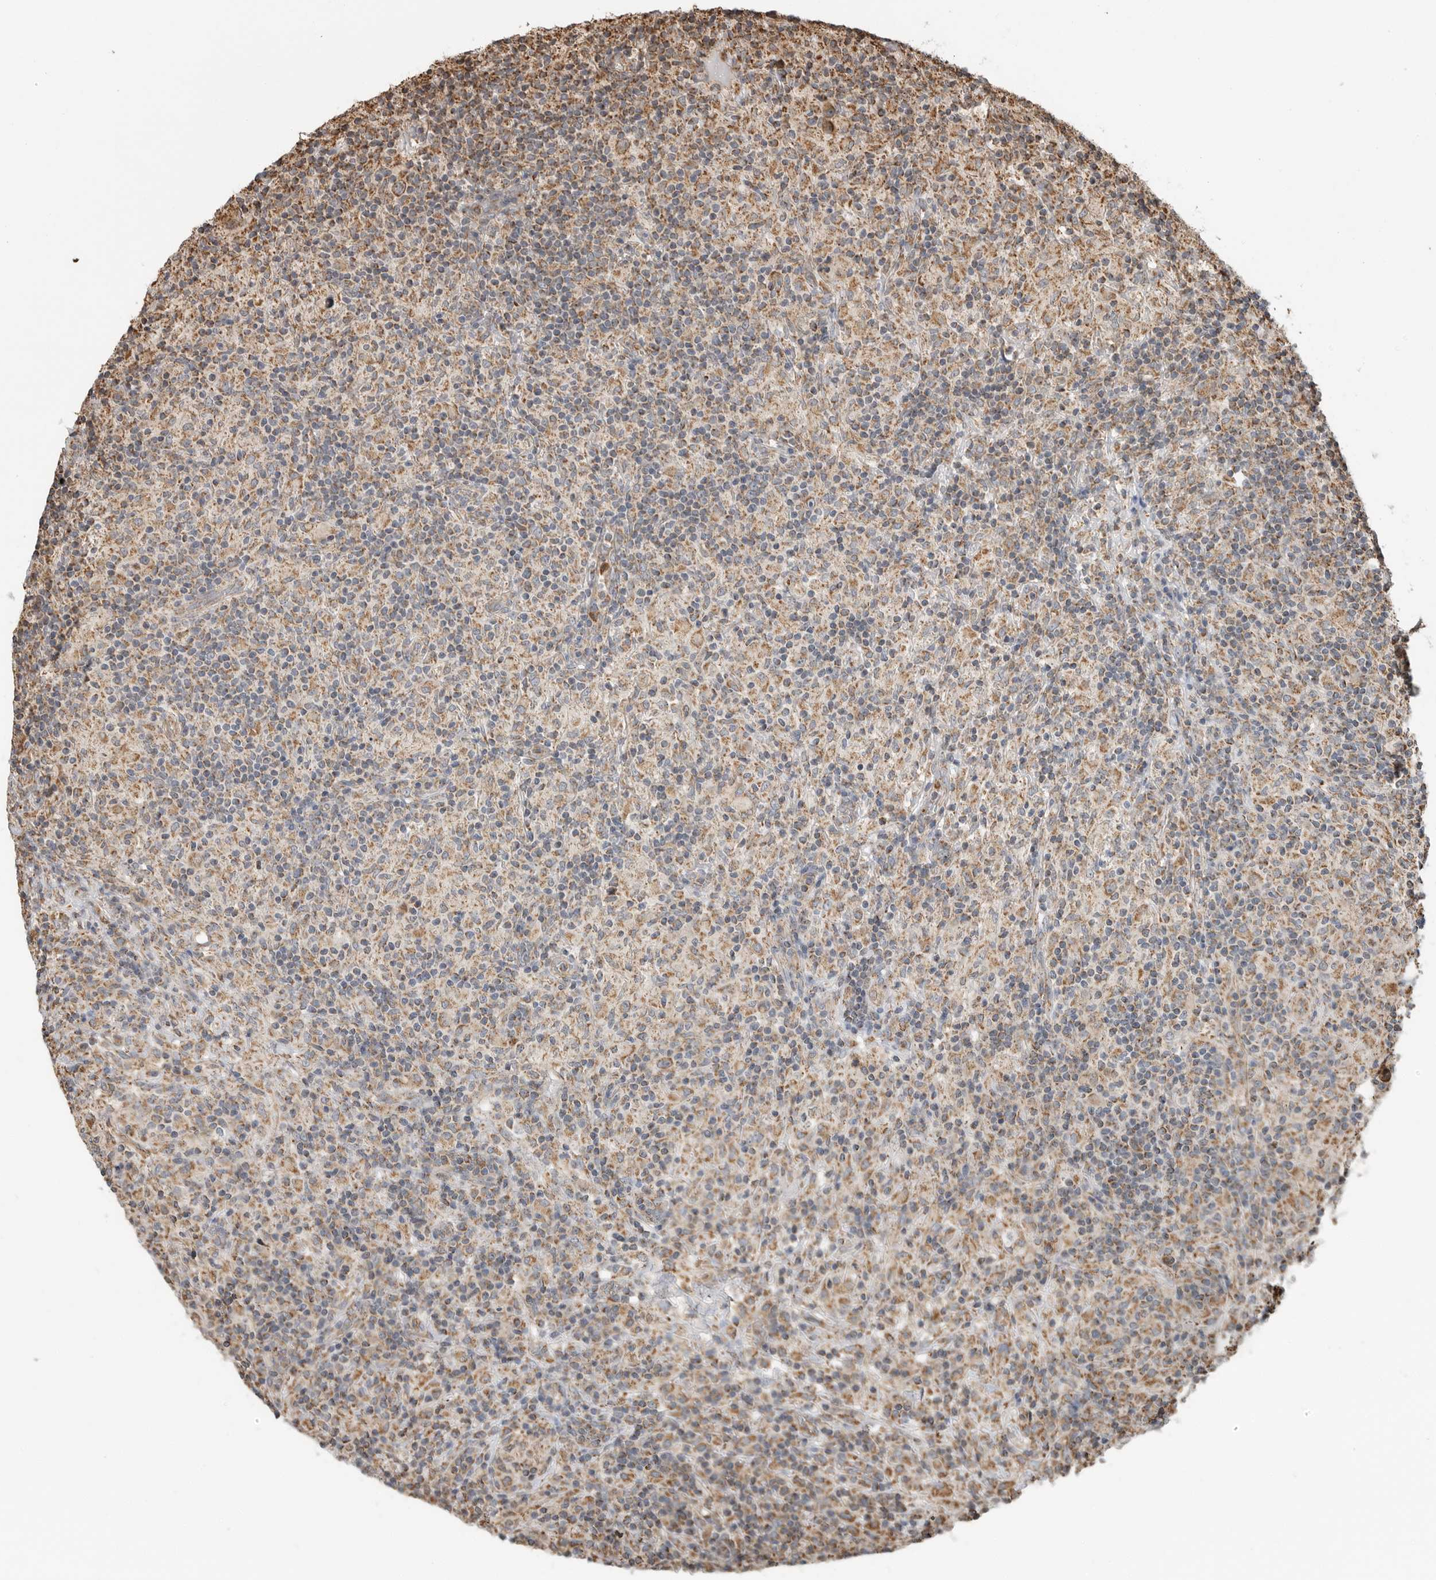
{"staining": {"intensity": "moderate", "quantity": ">75%", "location": "cytoplasmic/membranous"}, "tissue": "lymphoma", "cell_type": "Tumor cells", "image_type": "cancer", "snomed": [{"axis": "morphology", "description": "Hodgkin's disease, NOS"}, {"axis": "topography", "description": "Lymph node"}], "caption": "Brown immunohistochemical staining in human Hodgkin's disease shows moderate cytoplasmic/membranous staining in approximately >75% of tumor cells.", "gene": "GCNT2", "patient": {"sex": "male", "age": 70}}